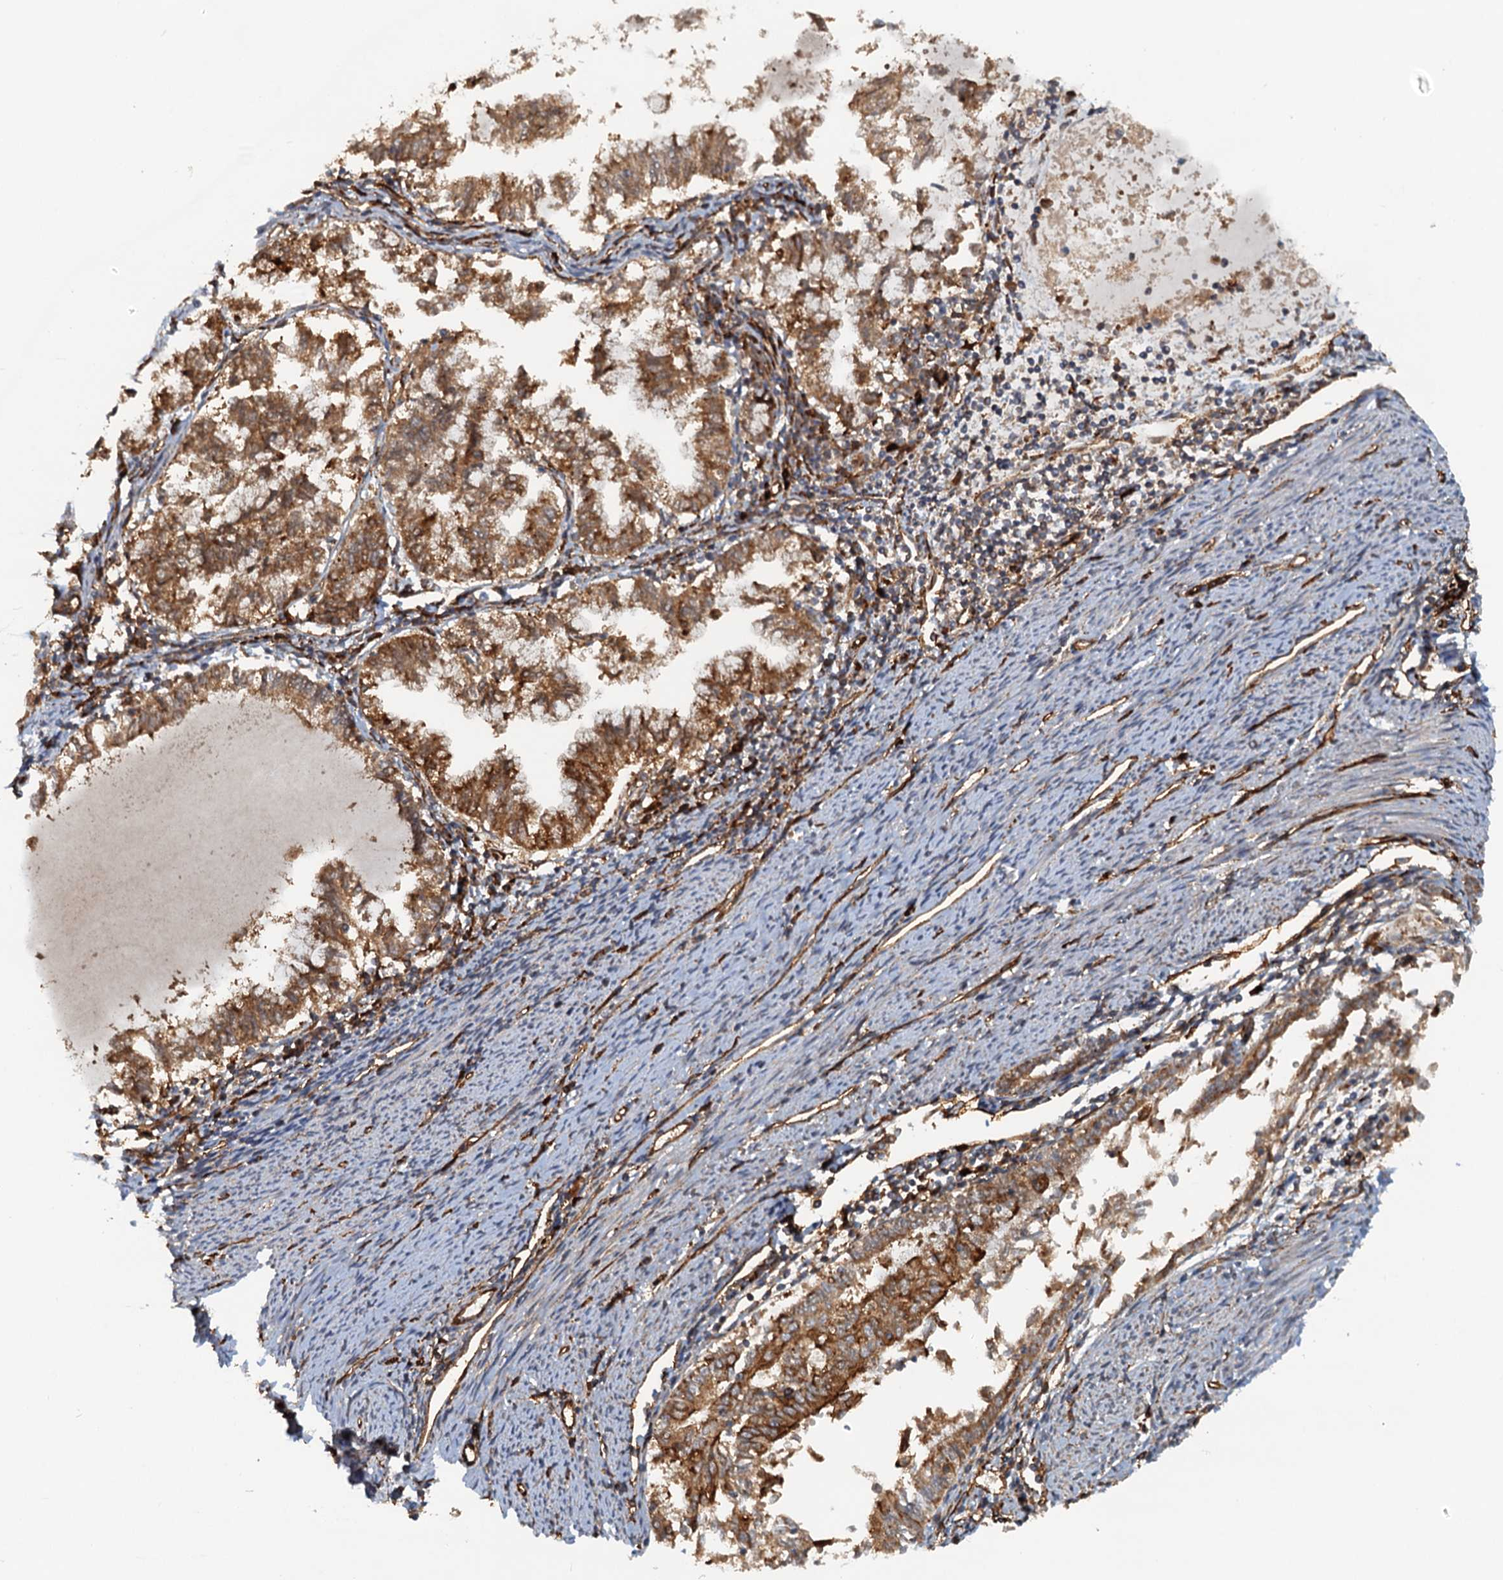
{"staining": {"intensity": "moderate", "quantity": ">75%", "location": "cytoplasmic/membranous"}, "tissue": "endometrial cancer", "cell_type": "Tumor cells", "image_type": "cancer", "snomed": [{"axis": "morphology", "description": "Adenocarcinoma, NOS"}, {"axis": "topography", "description": "Endometrium"}], "caption": "Protein staining by immunohistochemistry (IHC) exhibits moderate cytoplasmic/membranous staining in about >75% of tumor cells in endometrial cancer.", "gene": "NIPAL3", "patient": {"sex": "female", "age": 79}}